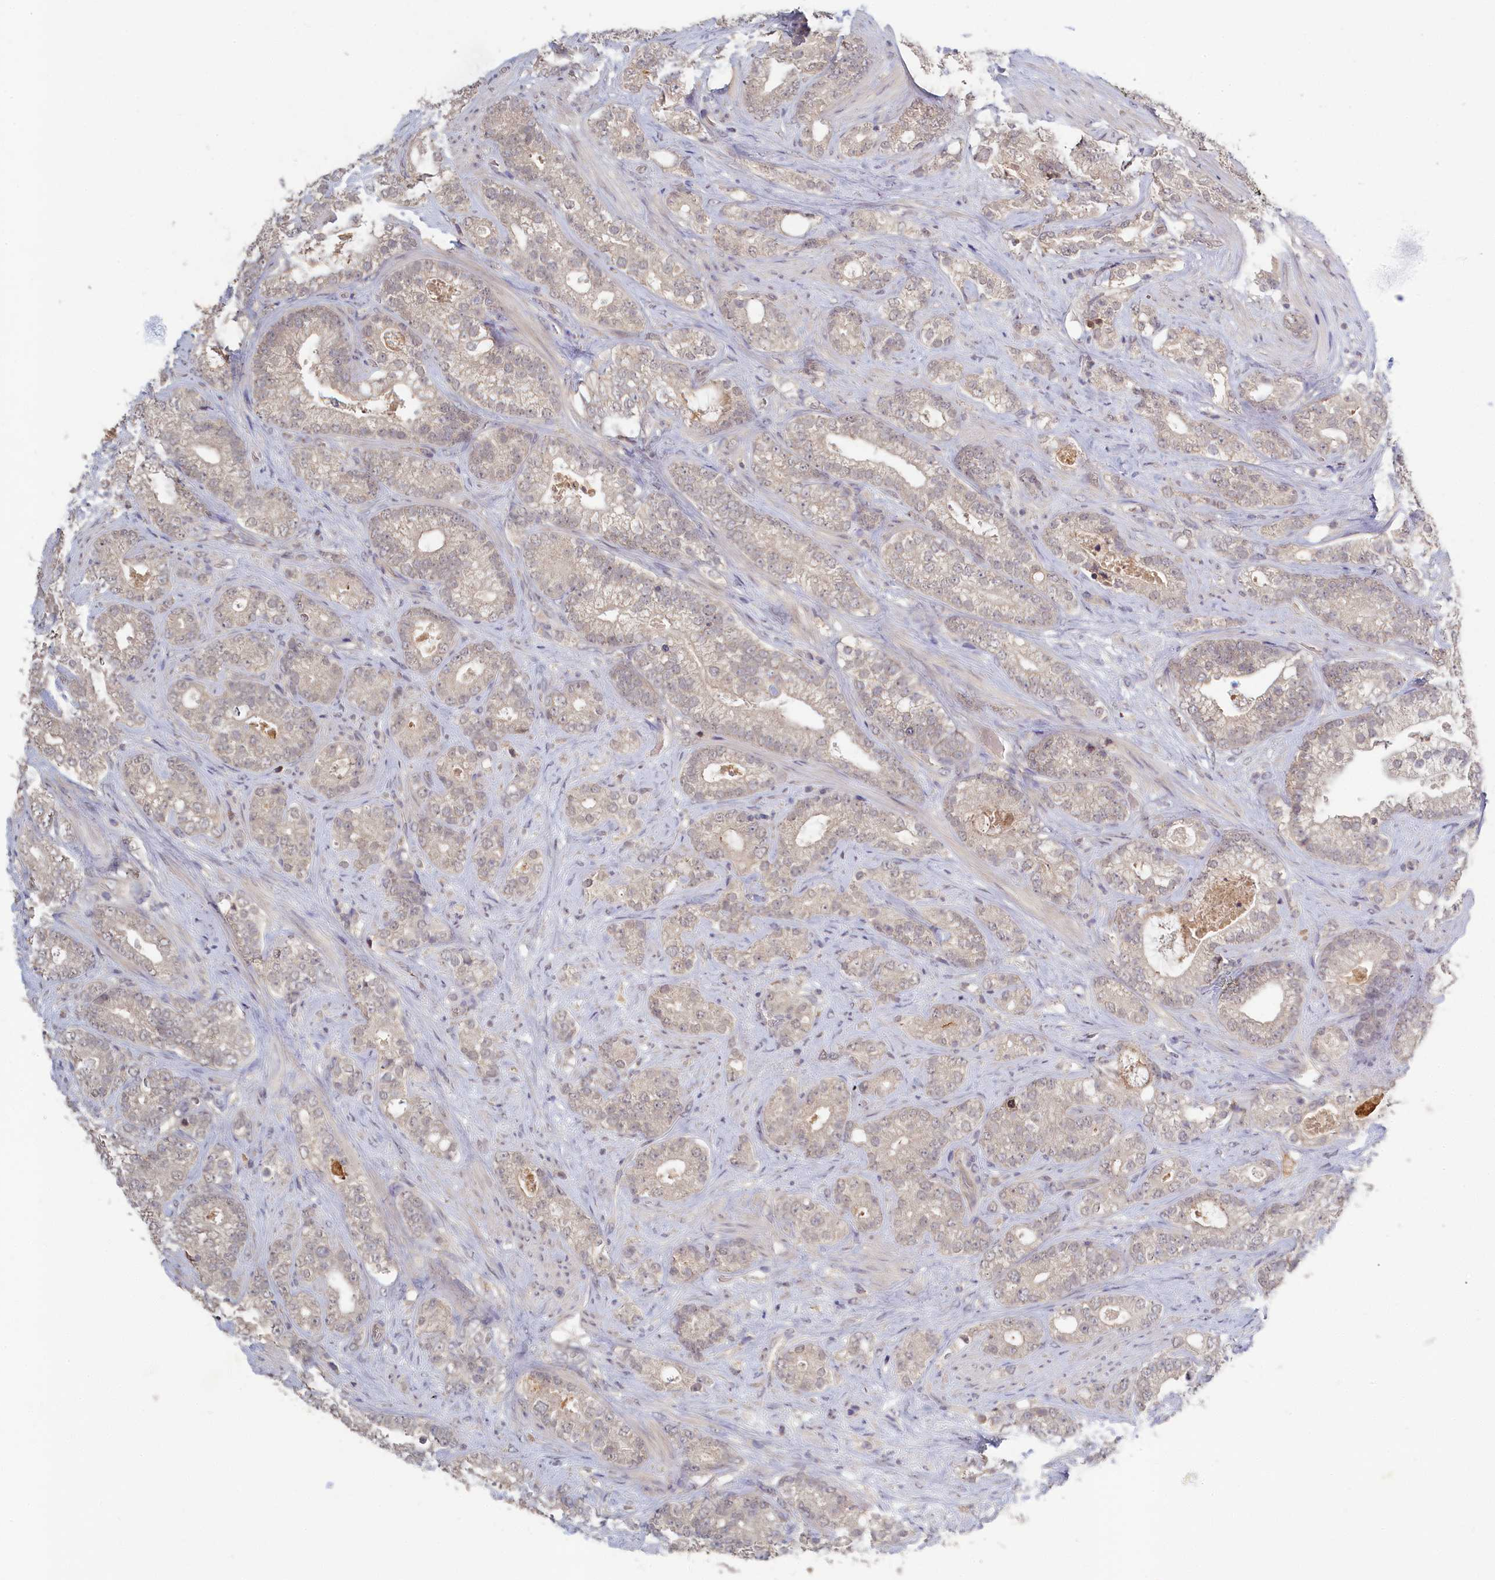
{"staining": {"intensity": "negative", "quantity": "none", "location": "none"}, "tissue": "prostate cancer", "cell_type": "Tumor cells", "image_type": "cancer", "snomed": [{"axis": "morphology", "description": "Adenocarcinoma, High grade"}, {"axis": "topography", "description": "Prostate and seminal vesicle, NOS"}], "caption": "Prostate adenocarcinoma (high-grade) was stained to show a protein in brown. There is no significant positivity in tumor cells.", "gene": "CELF5", "patient": {"sex": "male", "age": 67}}